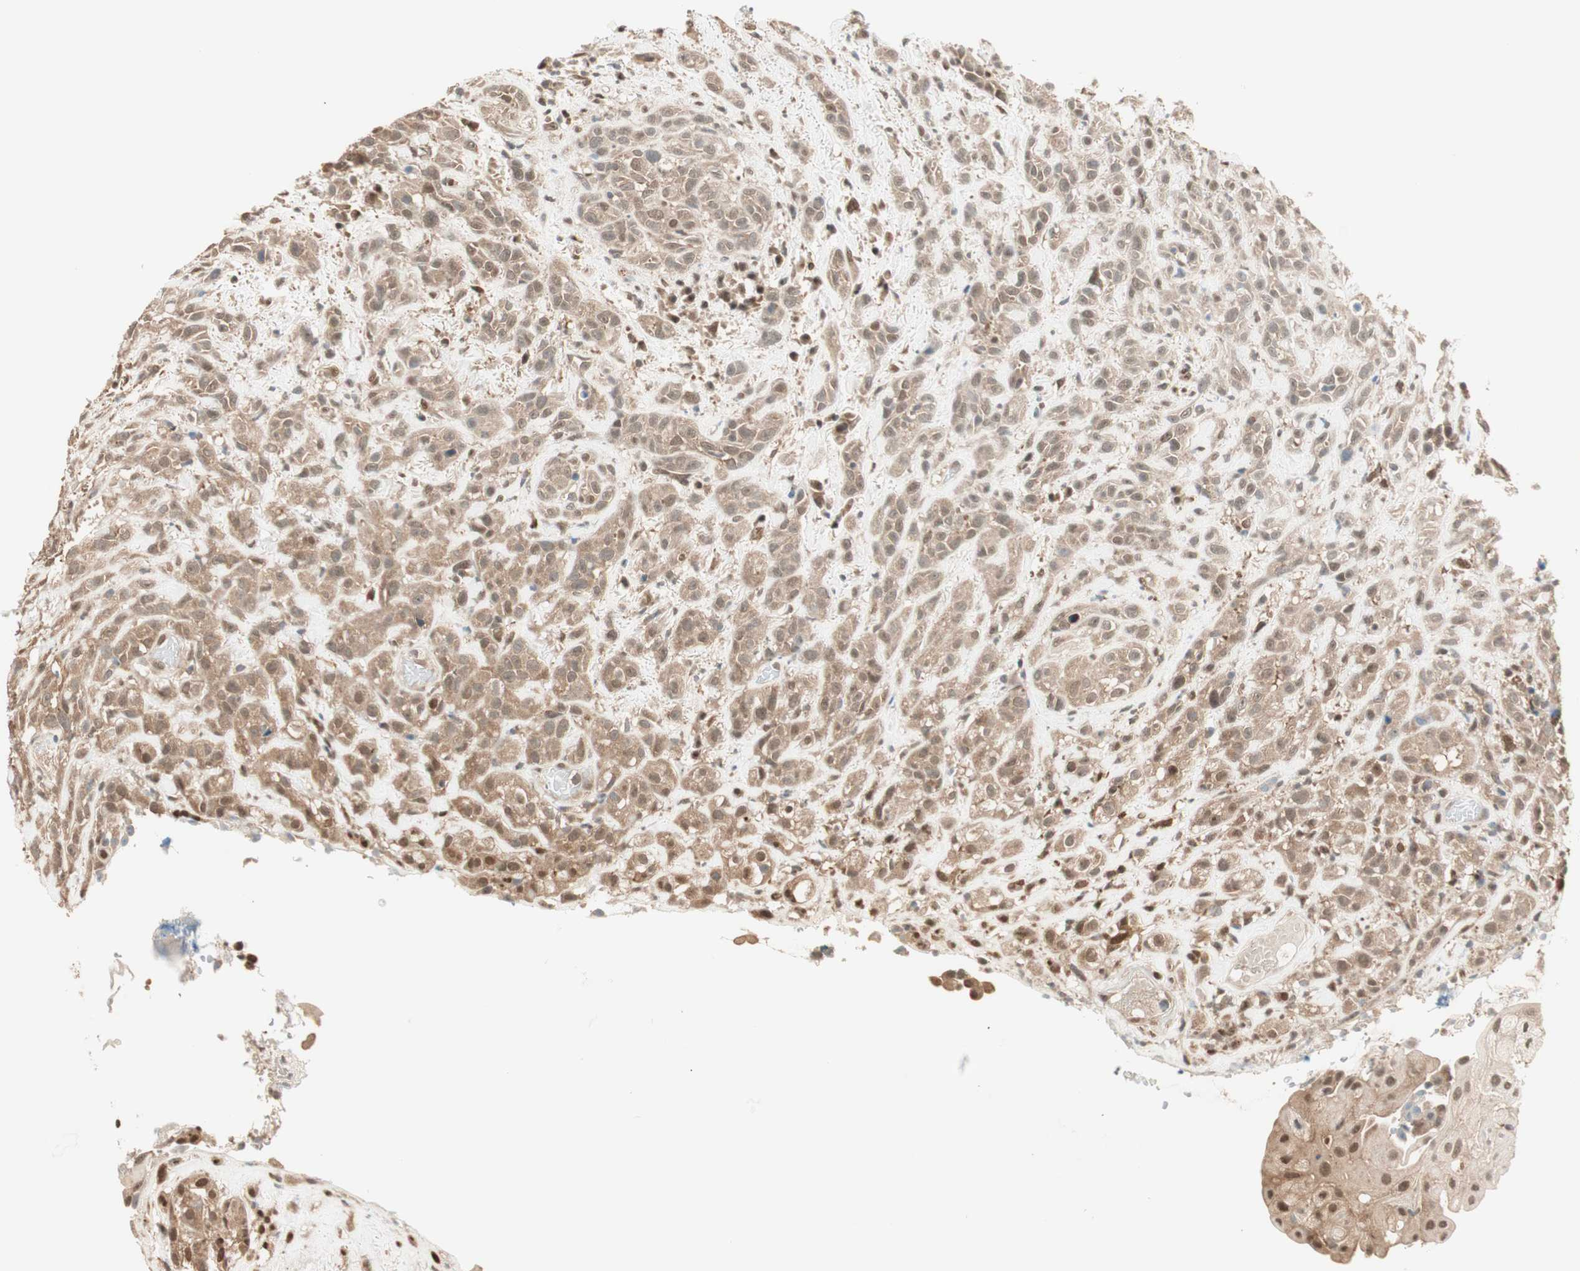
{"staining": {"intensity": "moderate", "quantity": ">75%", "location": "cytoplasmic/membranous,nuclear"}, "tissue": "head and neck cancer", "cell_type": "Tumor cells", "image_type": "cancer", "snomed": [{"axis": "morphology", "description": "Squamous cell carcinoma, NOS"}, {"axis": "topography", "description": "Head-Neck"}], "caption": "The histopathology image displays staining of head and neck cancer (squamous cell carcinoma), revealing moderate cytoplasmic/membranous and nuclear protein expression (brown color) within tumor cells.", "gene": "ZNF443", "patient": {"sex": "male", "age": 62}}